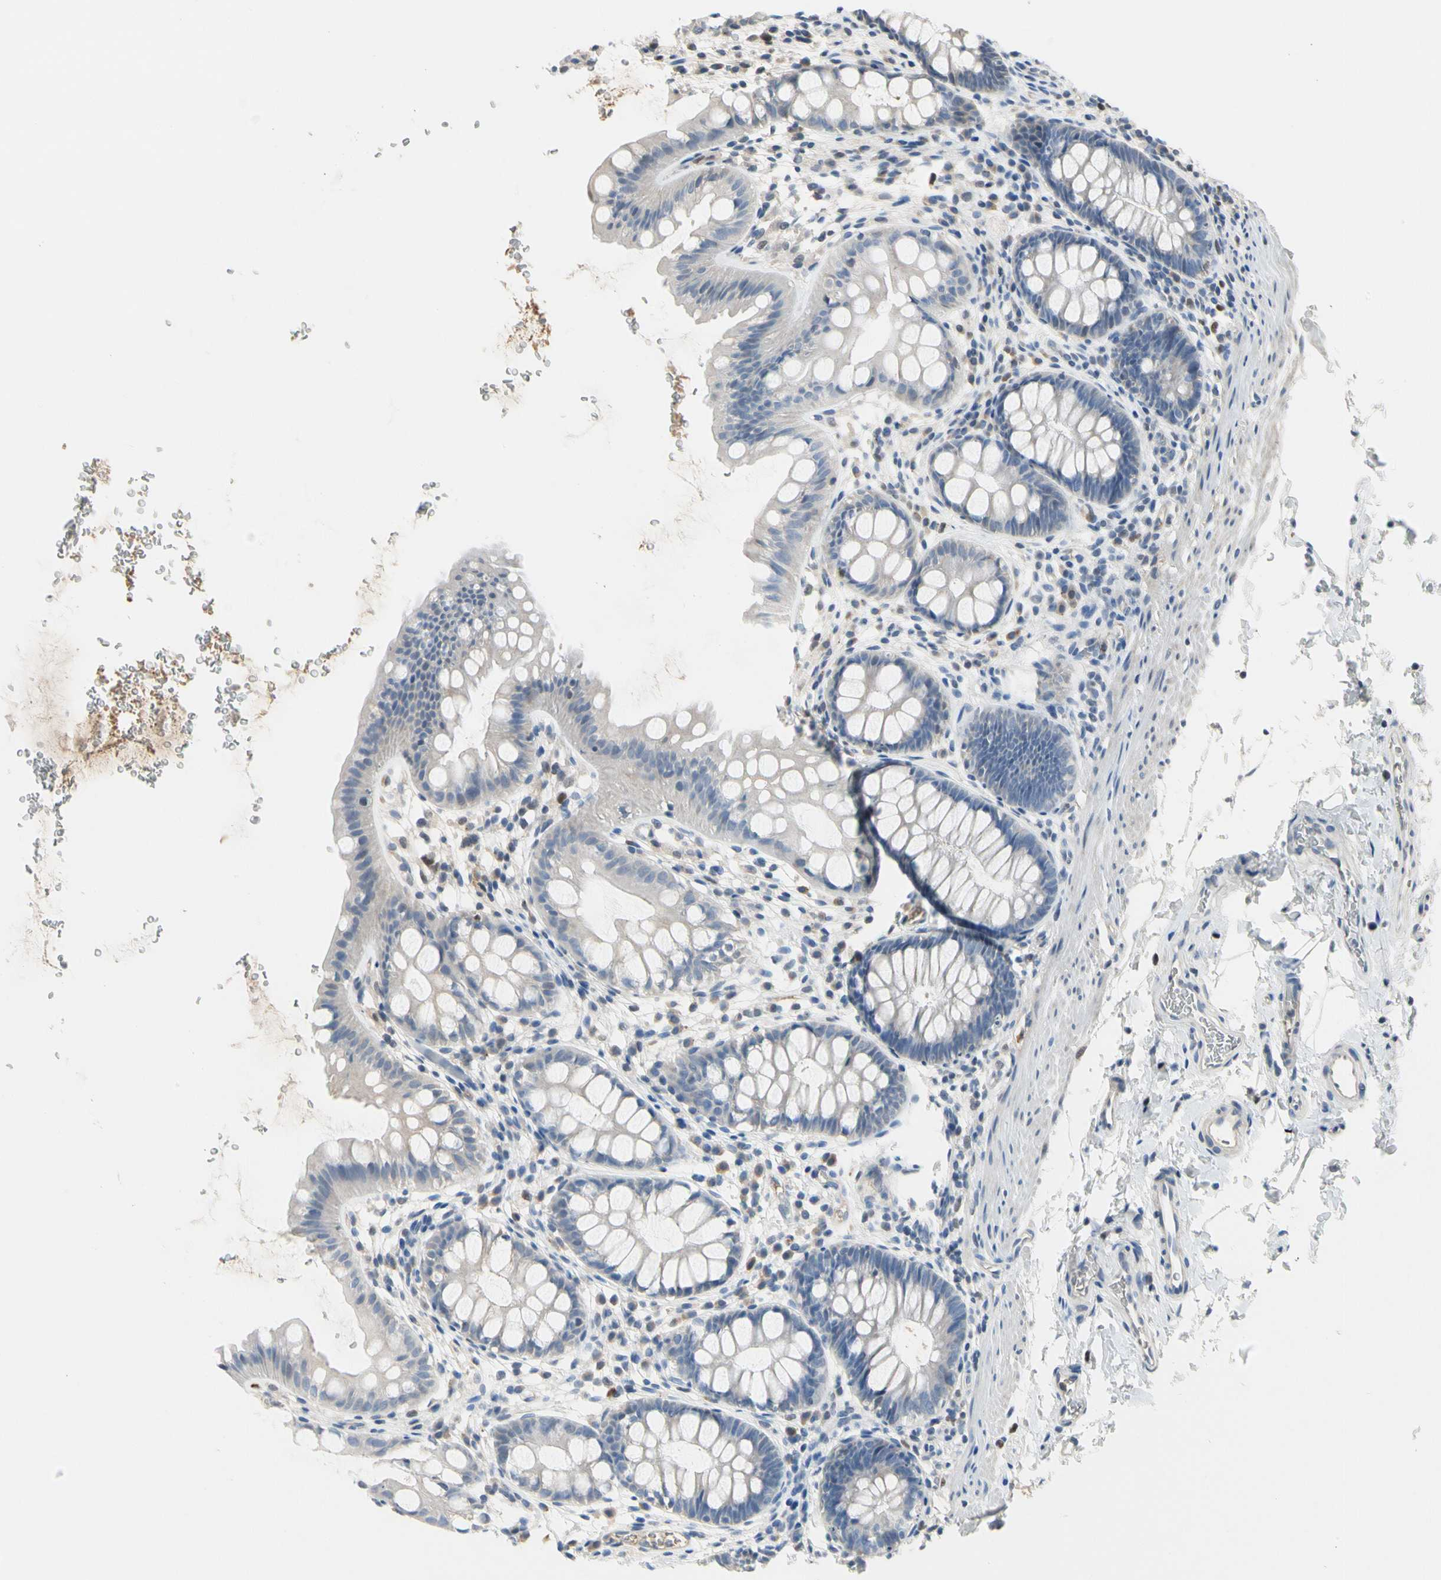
{"staining": {"intensity": "negative", "quantity": "none", "location": "none"}, "tissue": "rectum", "cell_type": "Glandular cells", "image_type": "normal", "snomed": [{"axis": "morphology", "description": "Normal tissue, NOS"}, {"axis": "topography", "description": "Rectum"}], "caption": "Rectum stained for a protein using IHC demonstrates no staining glandular cells.", "gene": "ECRG4", "patient": {"sex": "female", "age": 24}}